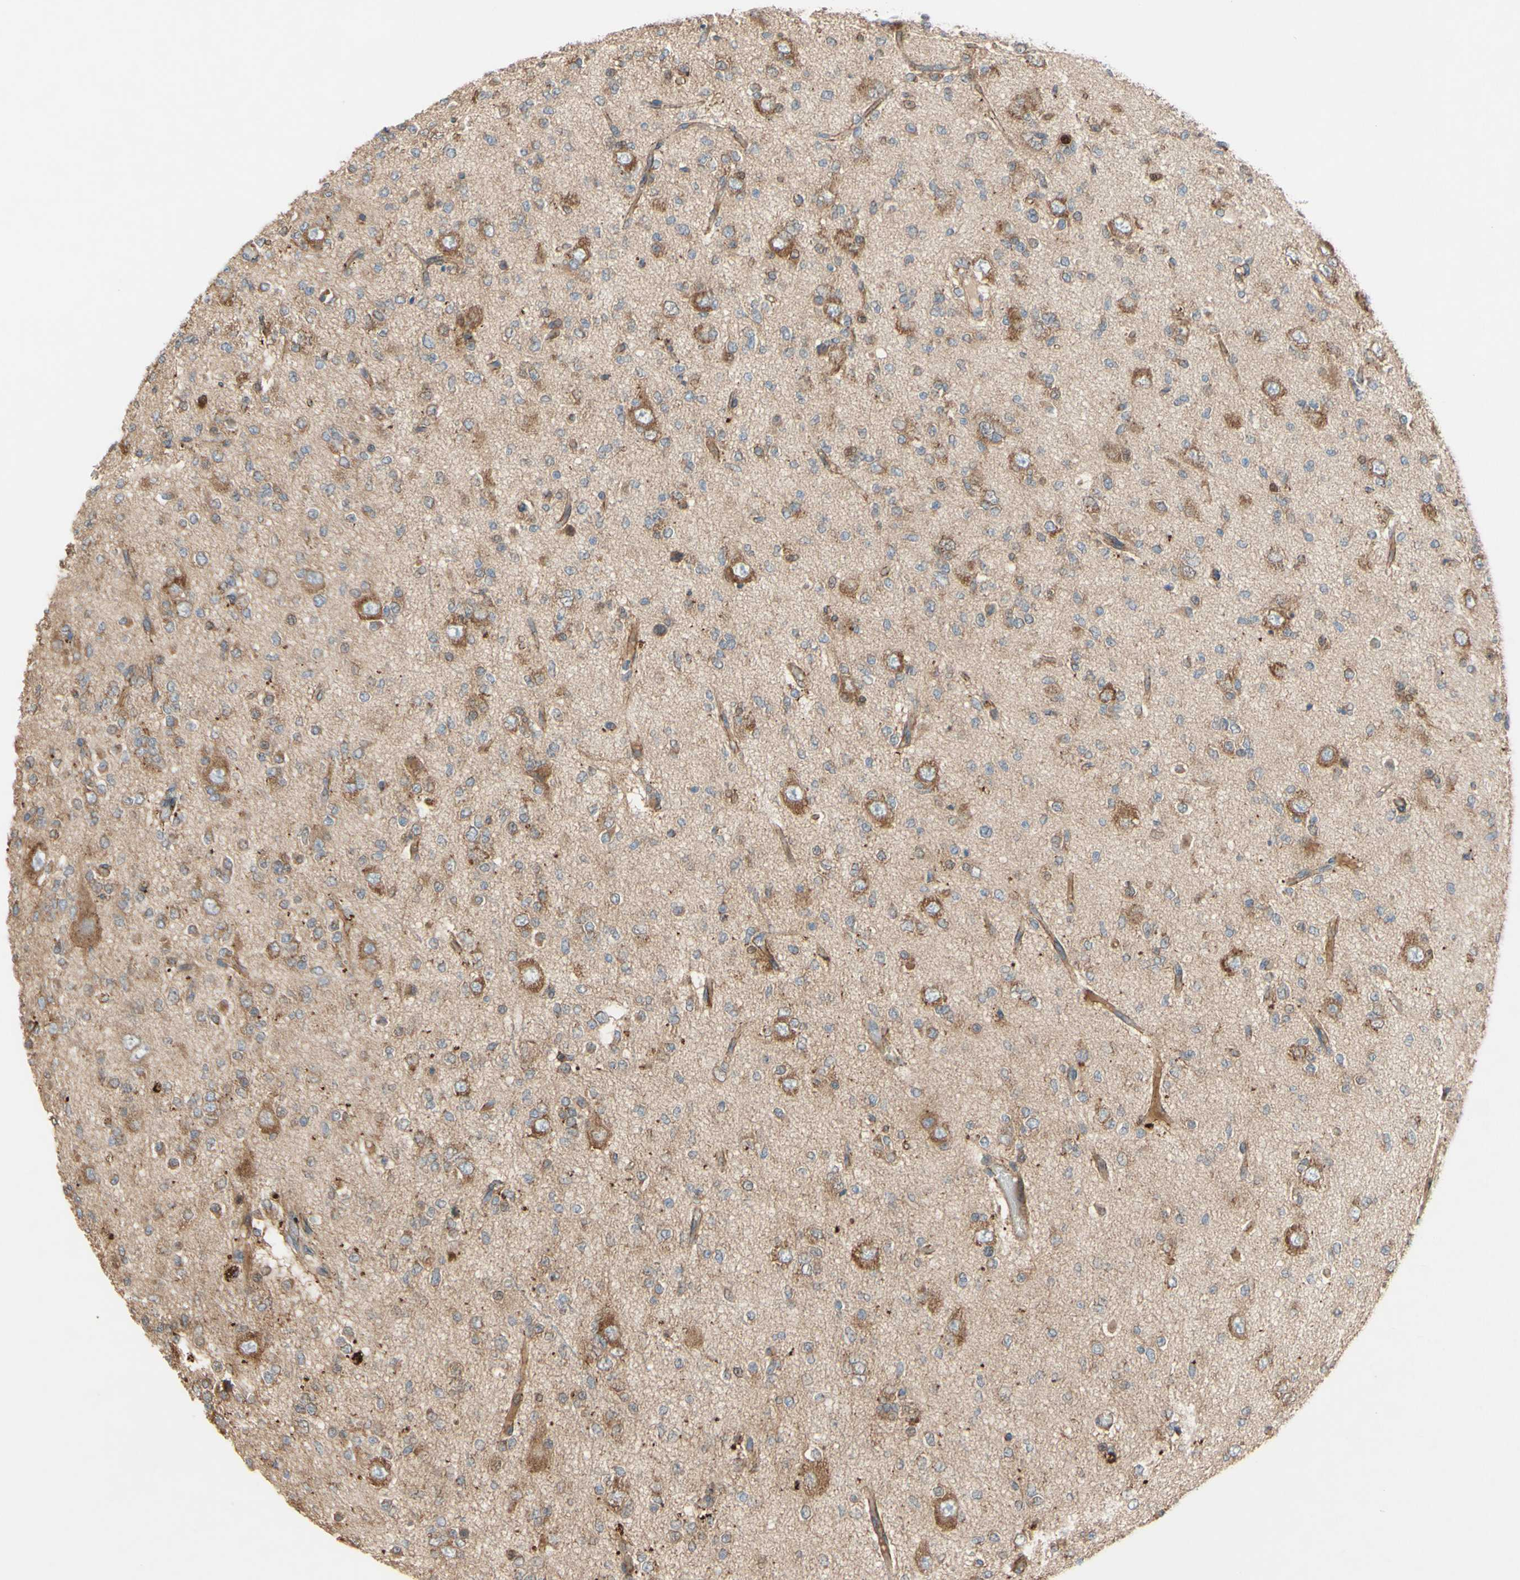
{"staining": {"intensity": "moderate", "quantity": "<25%", "location": "cytoplasmic/membranous"}, "tissue": "glioma", "cell_type": "Tumor cells", "image_type": "cancer", "snomed": [{"axis": "morphology", "description": "Glioma, malignant, Low grade"}, {"axis": "topography", "description": "Brain"}], "caption": "This image exhibits IHC staining of glioma, with low moderate cytoplasmic/membranous staining in approximately <25% of tumor cells.", "gene": "PDGFB", "patient": {"sex": "male", "age": 38}}